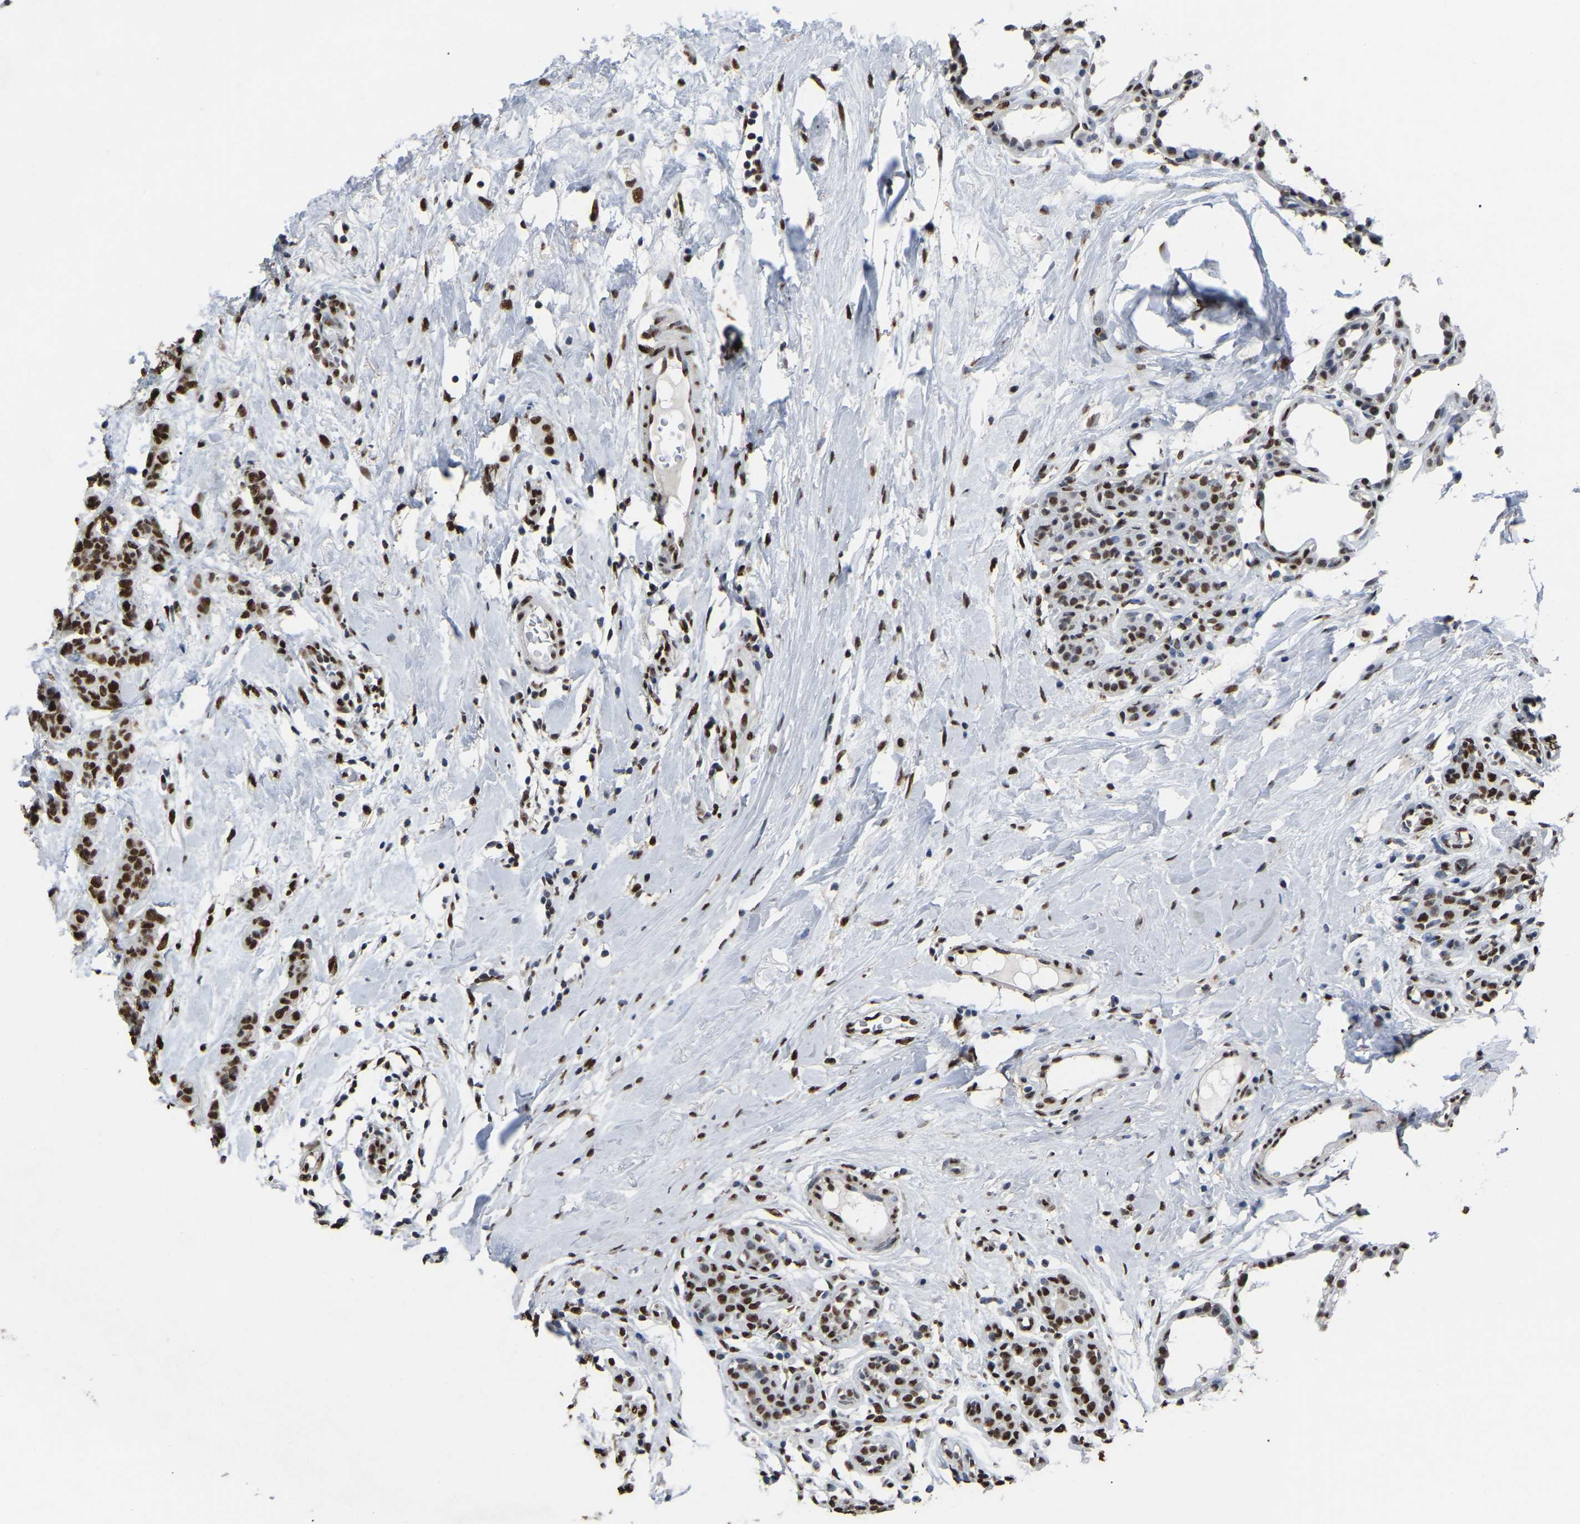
{"staining": {"intensity": "strong", "quantity": ">75%", "location": "nuclear"}, "tissue": "breast cancer", "cell_type": "Tumor cells", "image_type": "cancer", "snomed": [{"axis": "morphology", "description": "Normal tissue, NOS"}, {"axis": "morphology", "description": "Duct carcinoma"}, {"axis": "topography", "description": "Breast"}], "caption": "The image shows immunohistochemical staining of breast cancer. There is strong nuclear staining is seen in about >75% of tumor cells.", "gene": "RBL2", "patient": {"sex": "female", "age": 40}}